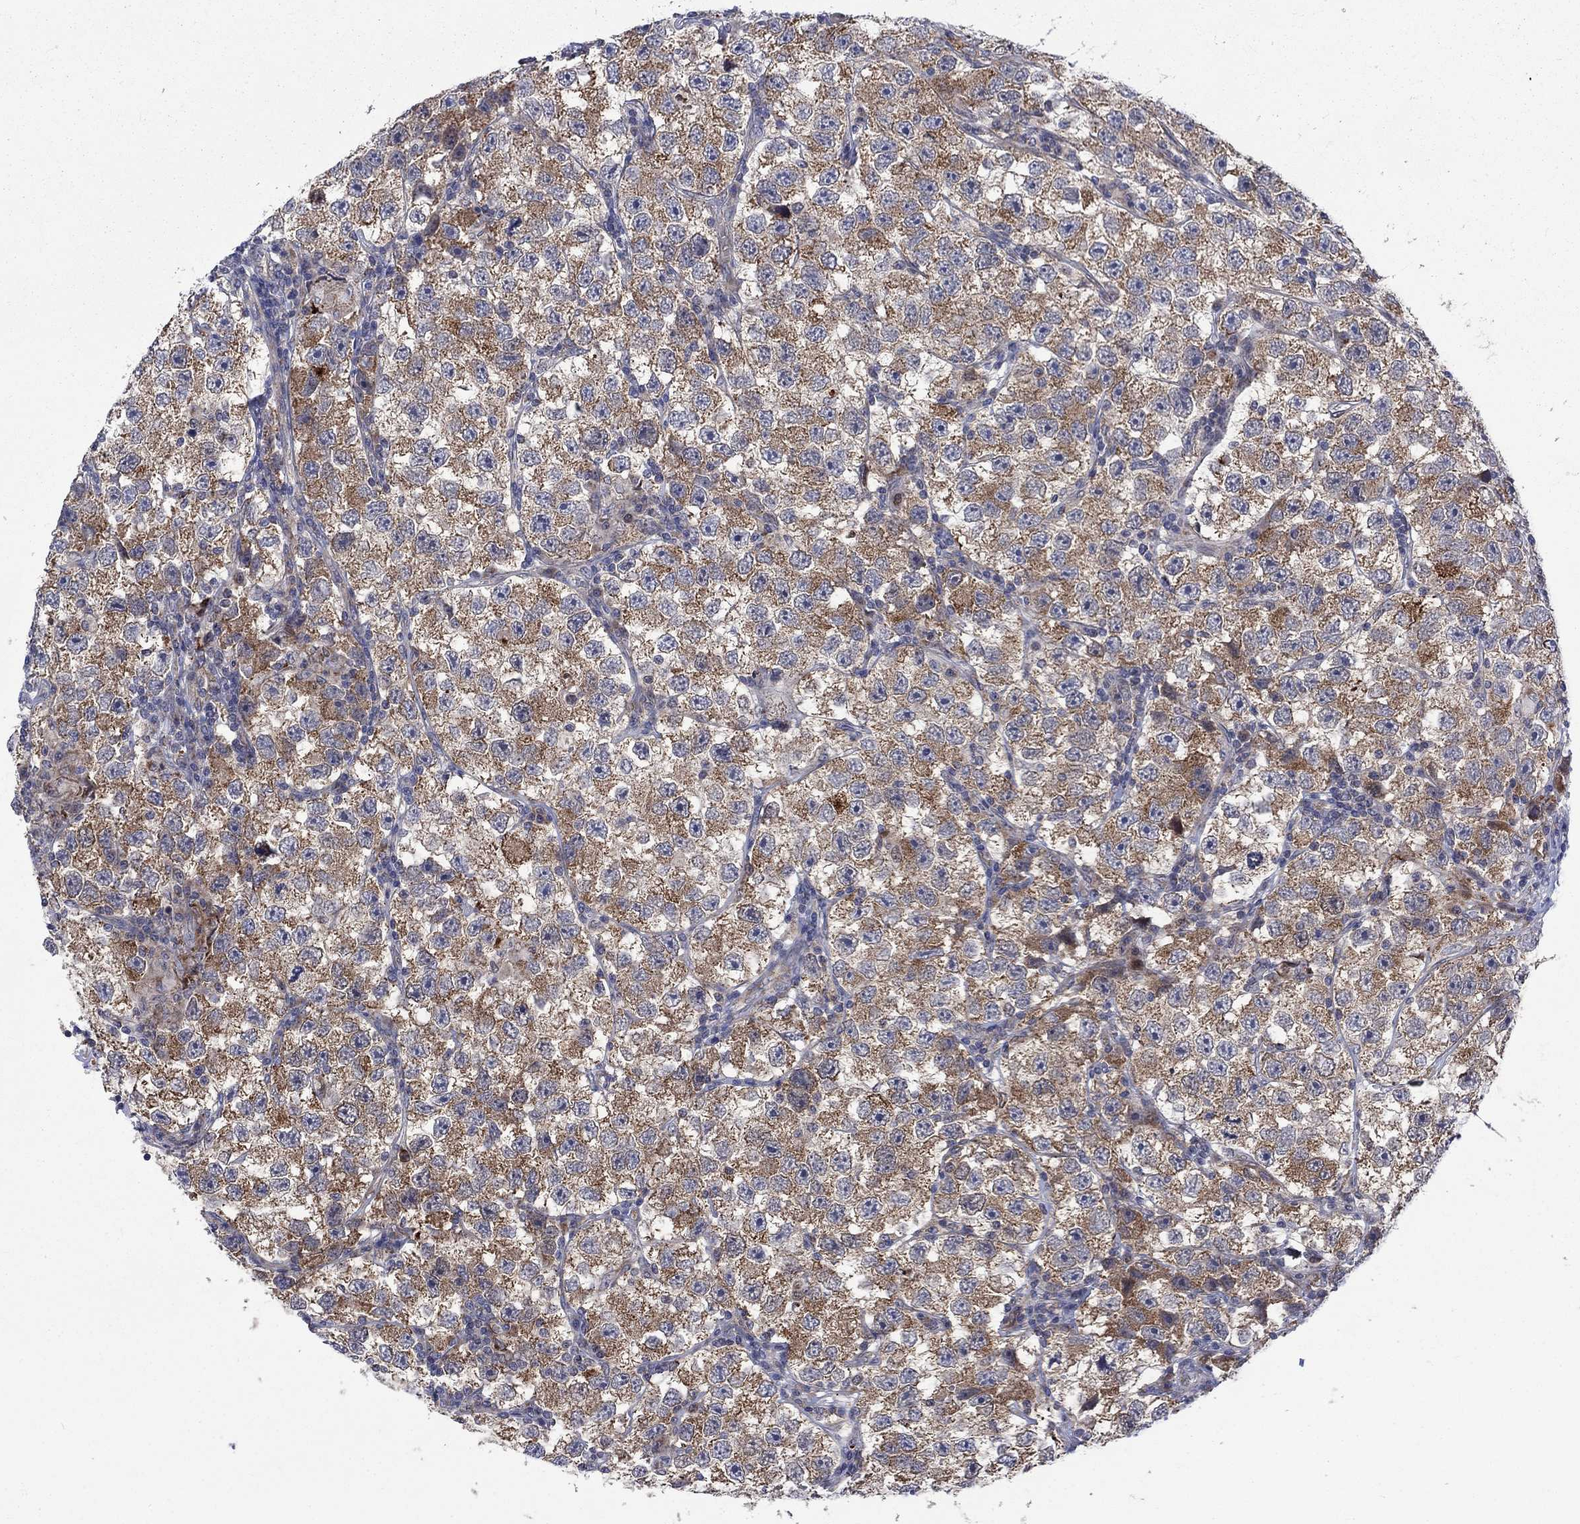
{"staining": {"intensity": "moderate", "quantity": ">75%", "location": "cytoplasmic/membranous"}, "tissue": "testis cancer", "cell_type": "Tumor cells", "image_type": "cancer", "snomed": [{"axis": "morphology", "description": "Seminoma, NOS"}, {"axis": "topography", "description": "Testis"}], "caption": "Human testis seminoma stained with a protein marker demonstrates moderate staining in tumor cells.", "gene": "SLC35F2", "patient": {"sex": "male", "age": 26}}